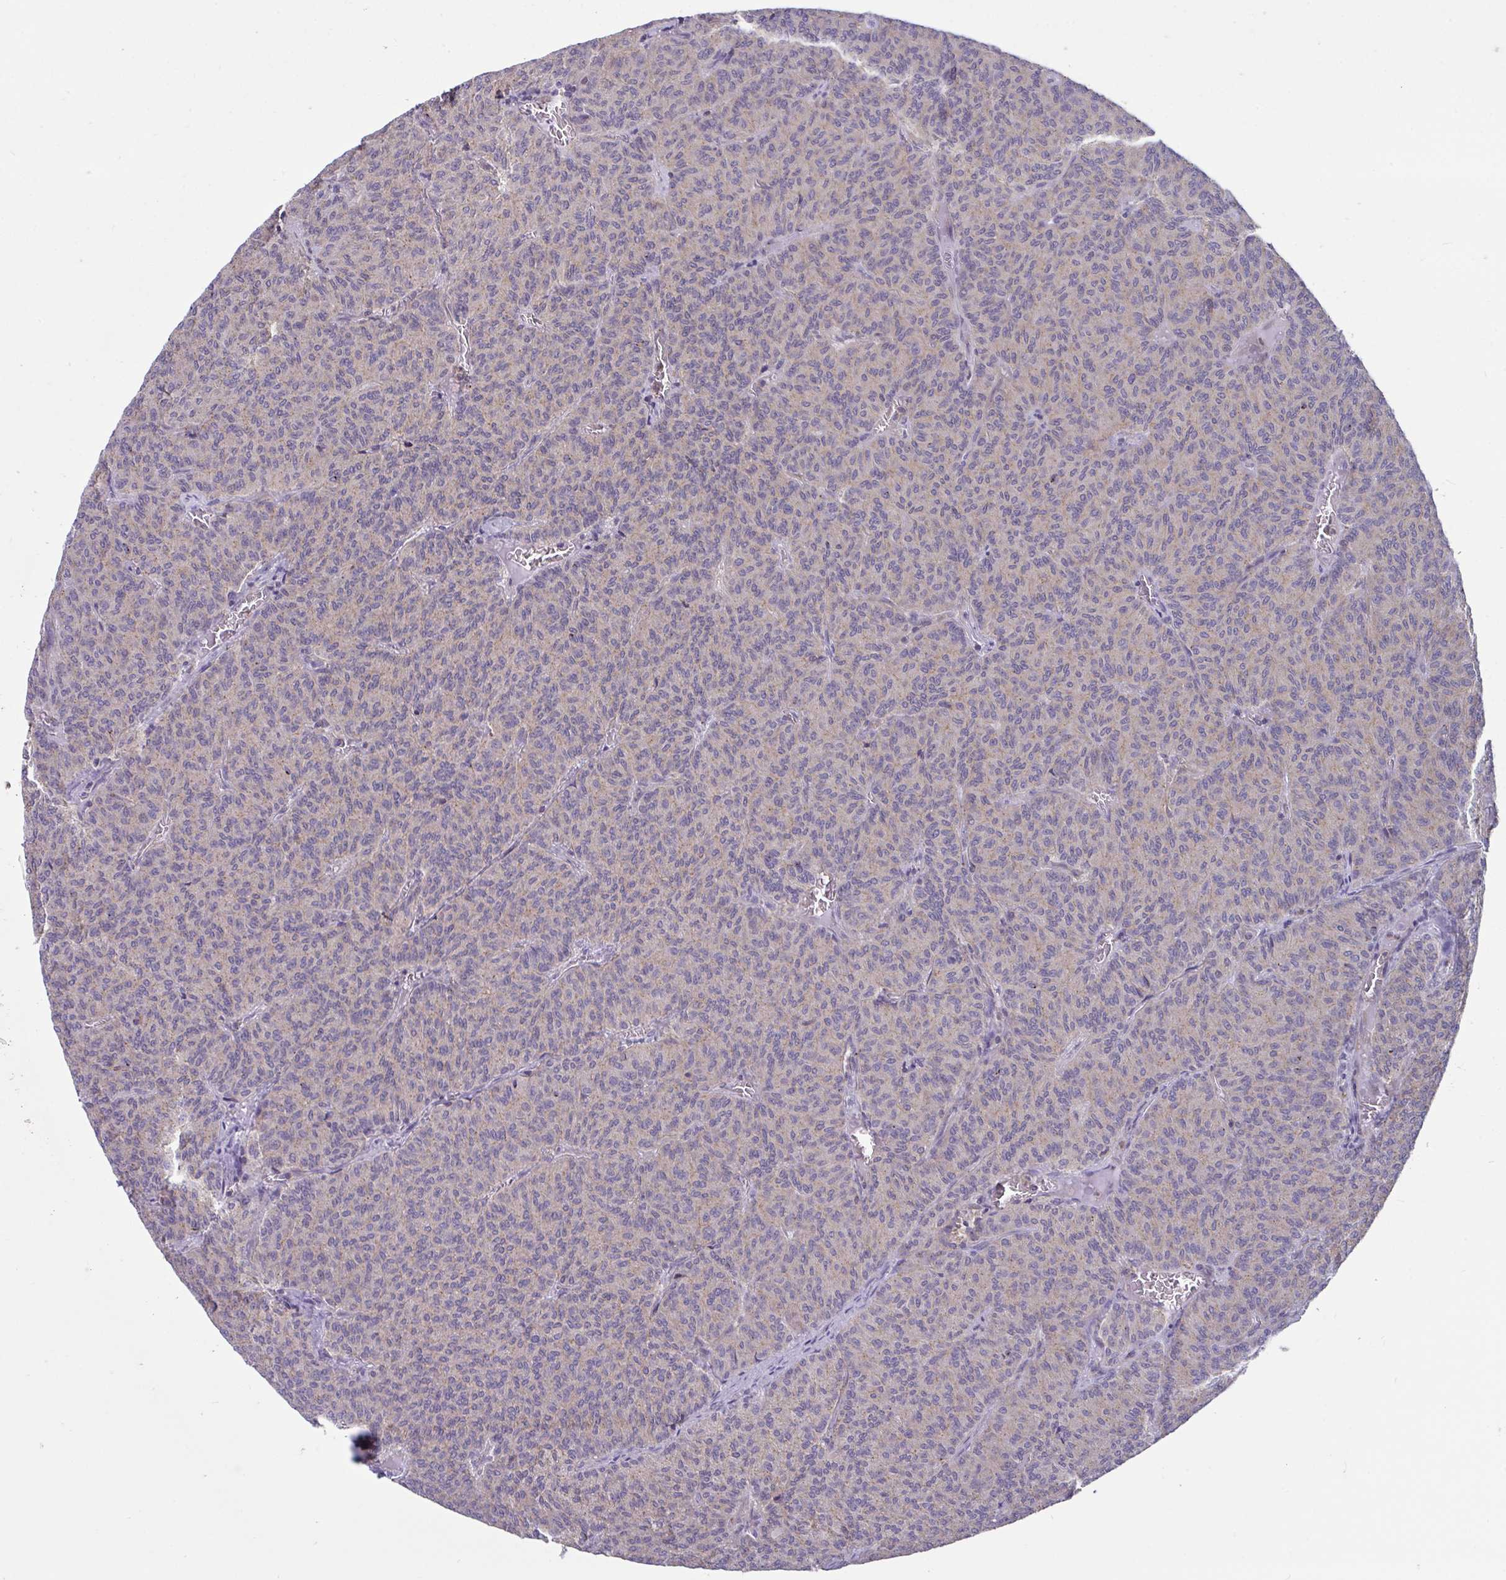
{"staining": {"intensity": "weak", "quantity": "<25%", "location": "cytoplasmic/membranous"}, "tissue": "carcinoid", "cell_type": "Tumor cells", "image_type": "cancer", "snomed": [{"axis": "morphology", "description": "Carcinoid, malignant, NOS"}, {"axis": "topography", "description": "Lung"}], "caption": "High magnification brightfield microscopy of malignant carcinoid stained with DAB (brown) and counterstained with hematoxylin (blue): tumor cells show no significant positivity.", "gene": "IST1", "patient": {"sex": "male", "age": 61}}